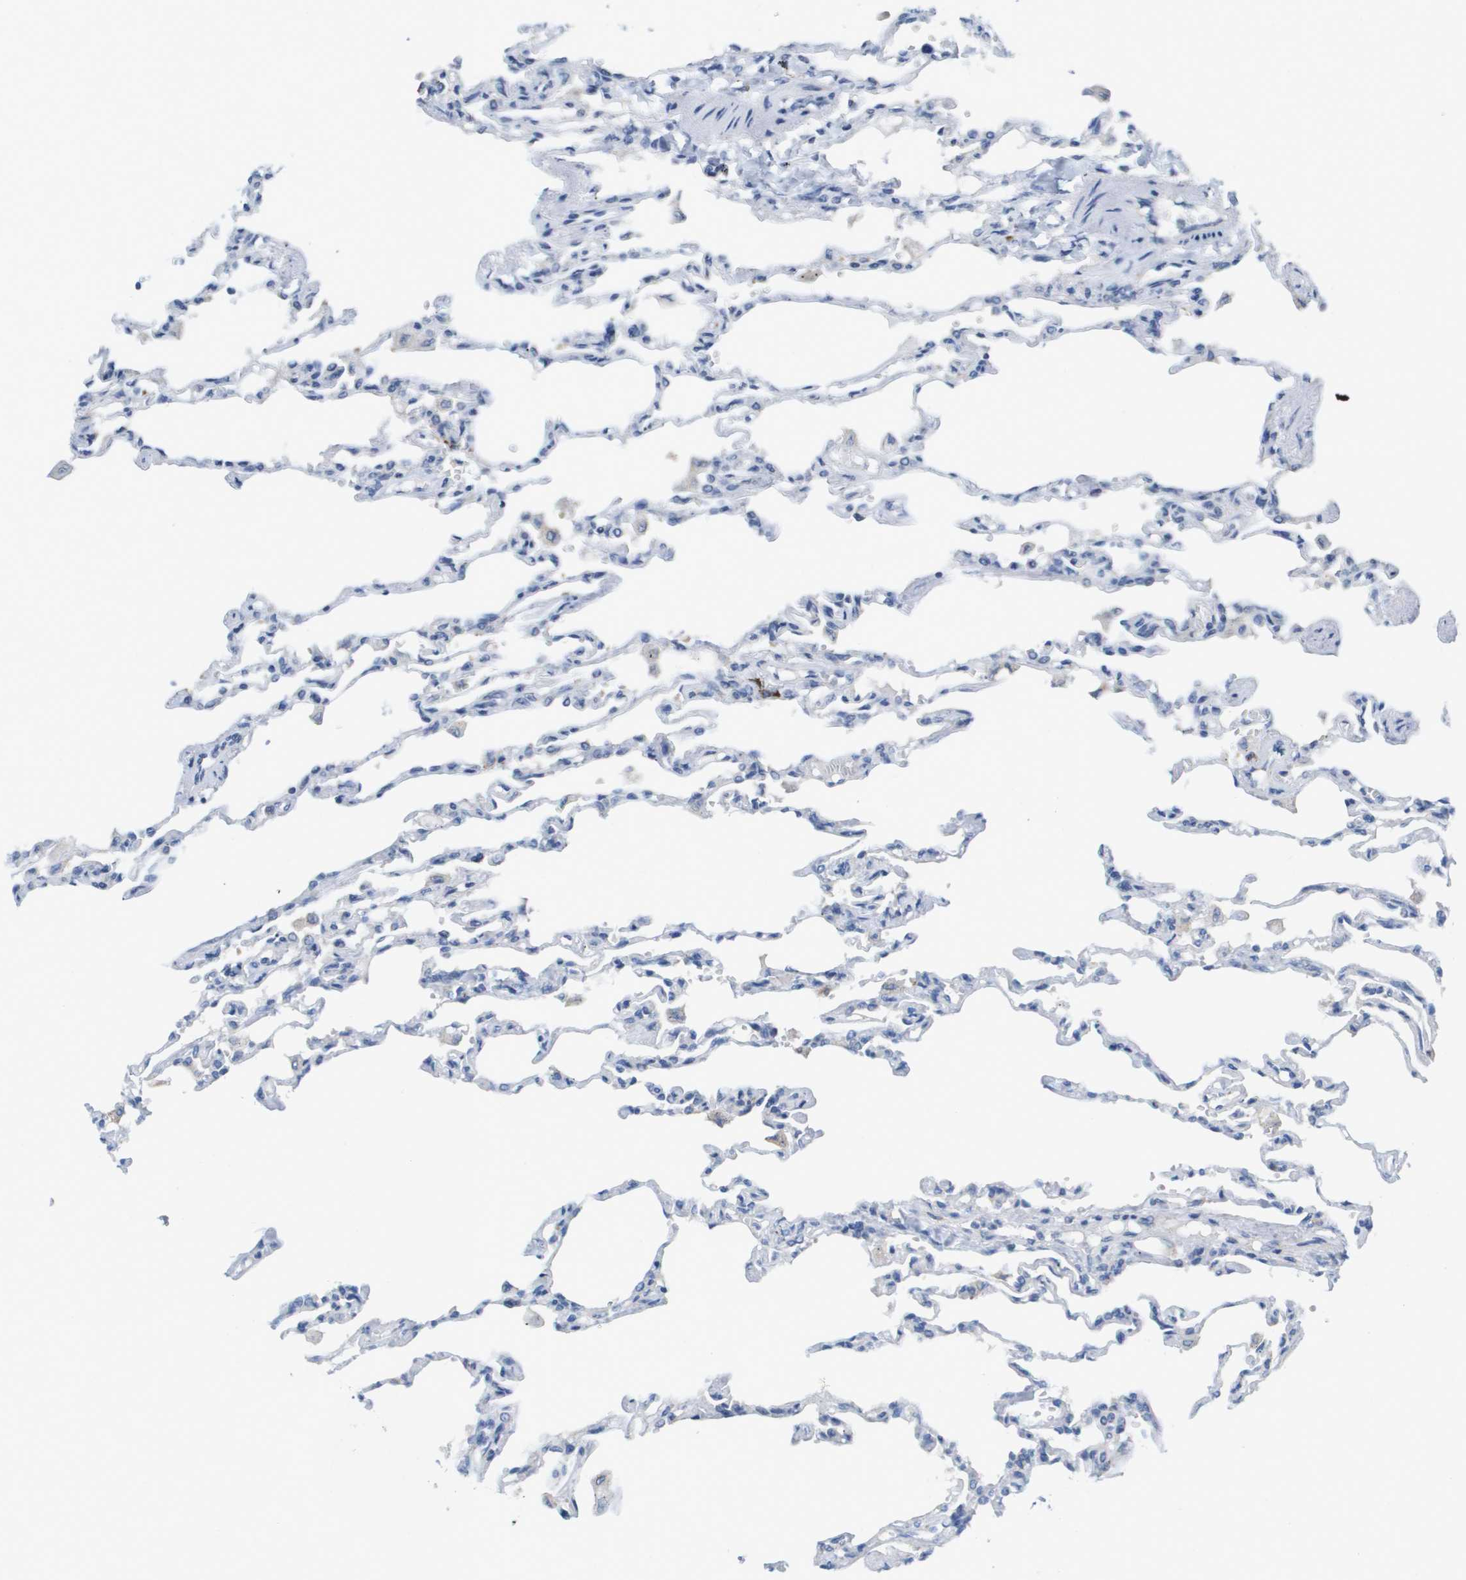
{"staining": {"intensity": "negative", "quantity": "none", "location": "none"}, "tissue": "lung", "cell_type": "Alveolar cells", "image_type": "normal", "snomed": [{"axis": "morphology", "description": "Normal tissue, NOS"}, {"axis": "topography", "description": "Lung"}], "caption": "The micrograph shows no significant expression in alveolar cells of lung.", "gene": "CD3G", "patient": {"sex": "male", "age": 21}}